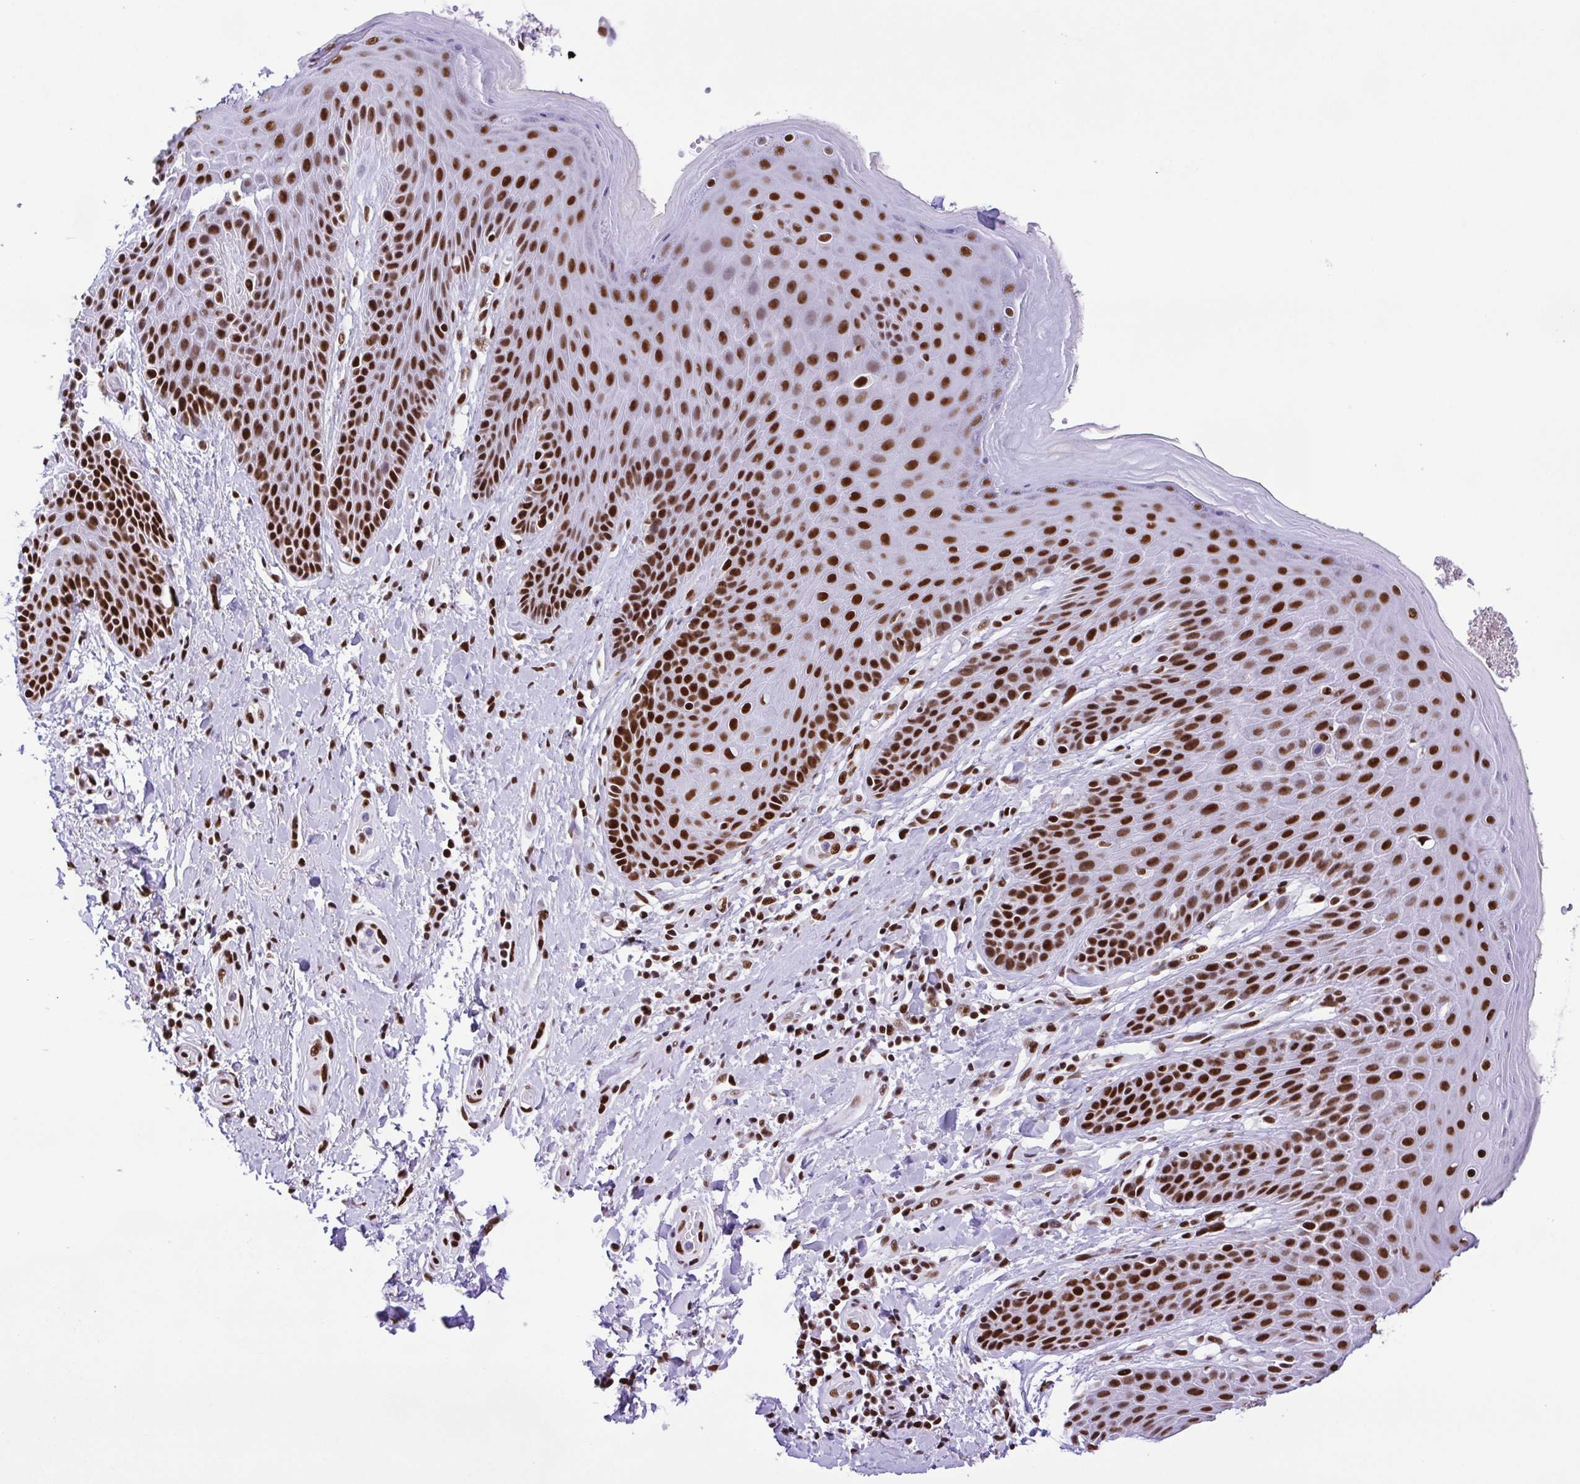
{"staining": {"intensity": "strong", "quantity": ">75%", "location": "nuclear"}, "tissue": "skin", "cell_type": "Epidermal cells", "image_type": "normal", "snomed": [{"axis": "morphology", "description": "Normal tissue, NOS"}, {"axis": "topography", "description": "Anal"}, {"axis": "topography", "description": "Peripheral nerve tissue"}], "caption": "Benign skin displays strong nuclear expression in approximately >75% of epidermal cells, visualized by immunohistochemistry. The staining was performed using DAB to visualize the protein expression in brown, while the nuclei were stained in blue with hematoxylin (Magnification: 20x).", "gene": "TRIM28", "patient": {"sex": "male", "age": 51}}